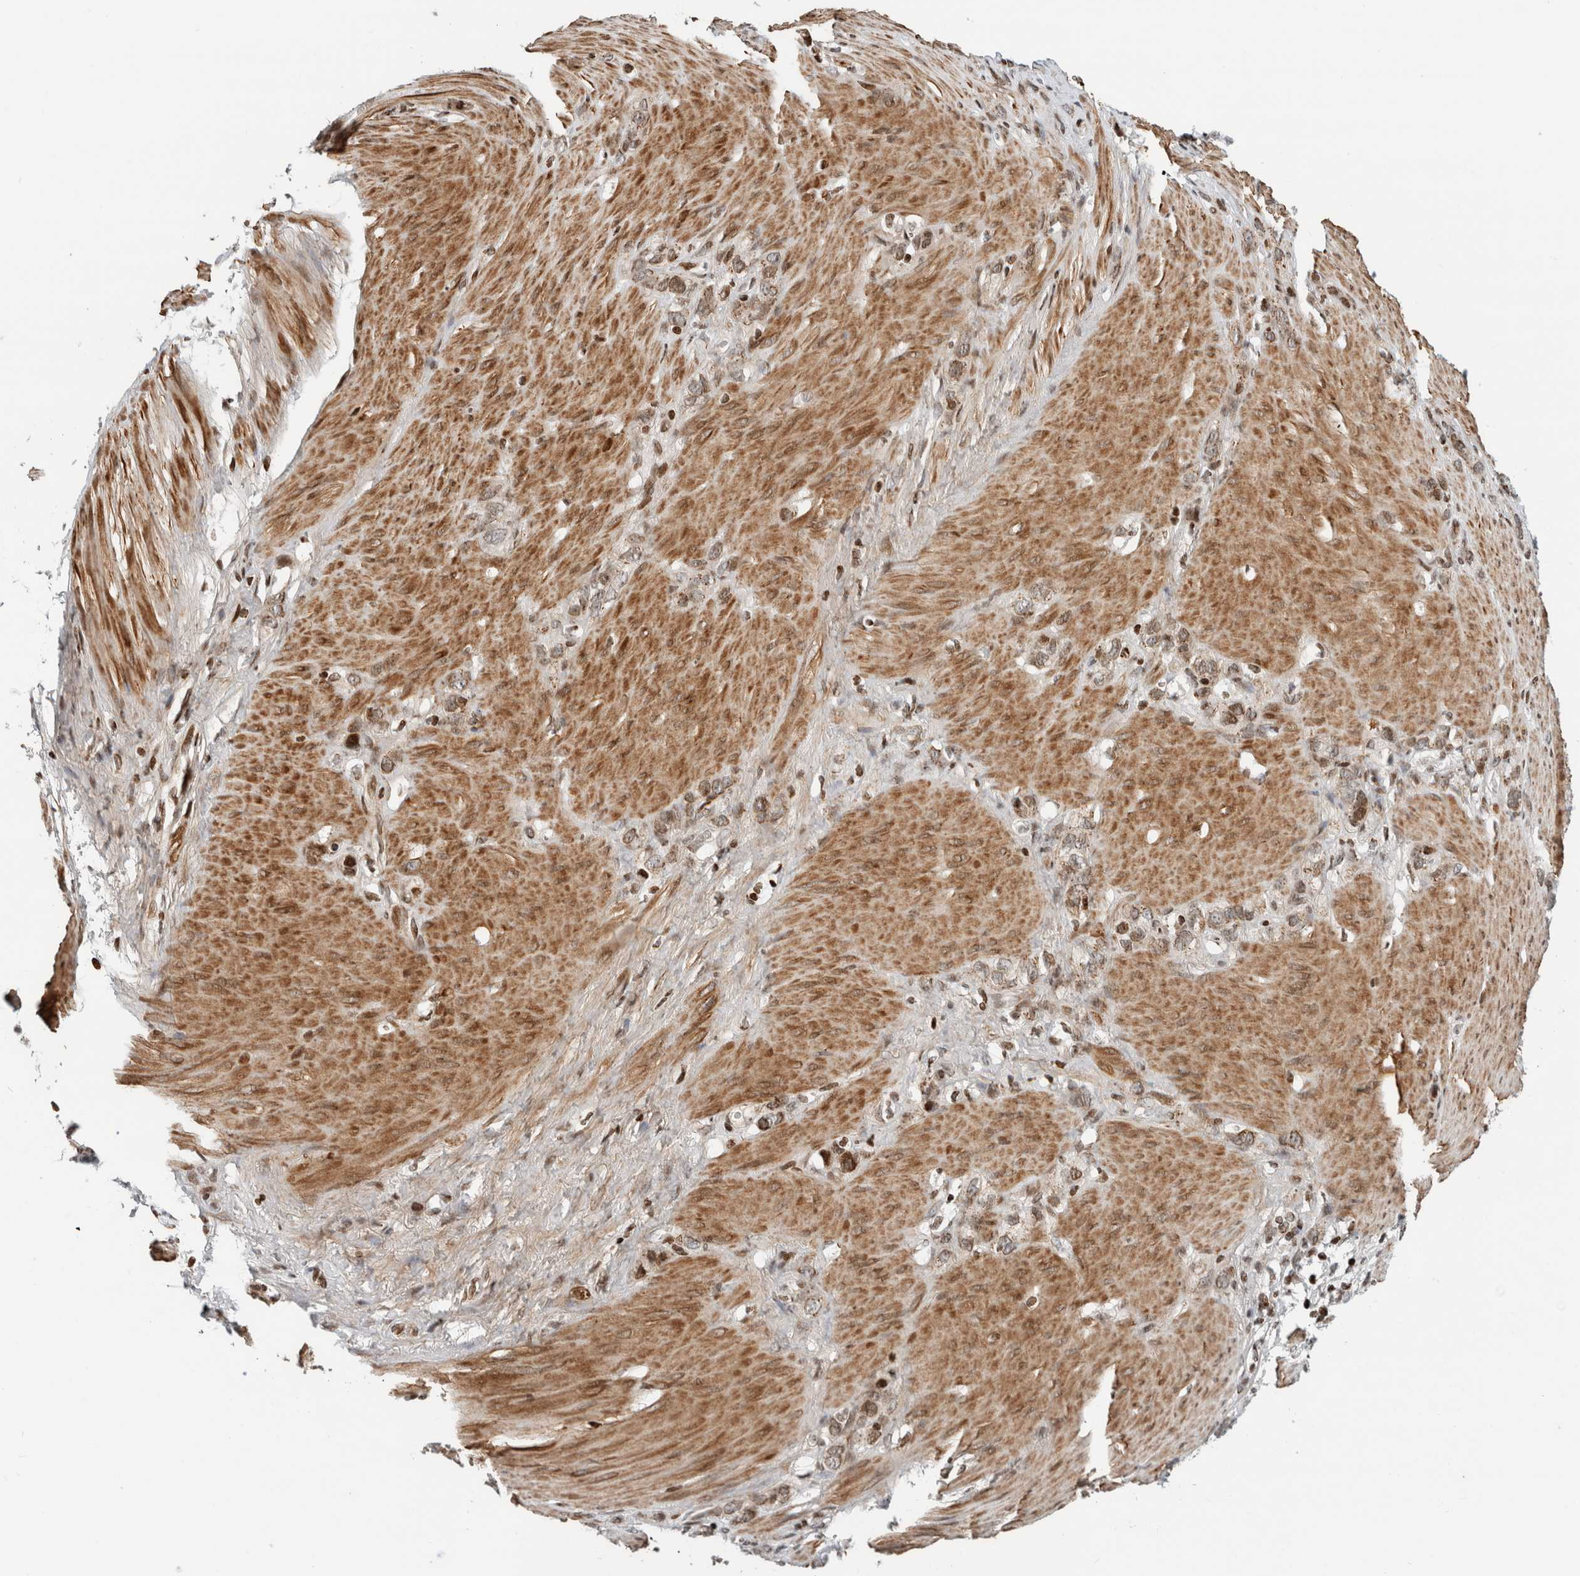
{"staining": {"intensity": "moderate", "quantity": ">75%", "location": "cytoplasmic/membranous"}, "tissue": "stomach cancer", "cell_type": "Tumor cells", "image_type": "cancer", "snomed": [{"axis": "morphology", "description": "Normal tissue, NOS"}, {"axis": "morphology", "description": "Adenocarcinoma, NOS"}, {"axis": "morphology", "description": "Adenocarcinoma, High grade"}, {"axis": "topography", "description": "Stomach, upper"}, {"axis": "topography", "description": "Stomach"}], "caption": "Immunohistochemistry staining of stomach adenocarcinoma, which shows medium levels of moderate cytoplasmic/membranous expression in about >75% of tumor cells indicating moderate cytoplasmic/membranous protein staining. The staining was performed using DAB (brown) for protein detection and nuclei were counterstained in hematoxylin (blue).", "gene": "GINS4", "patient": {"sex": "female", "age": 65}}